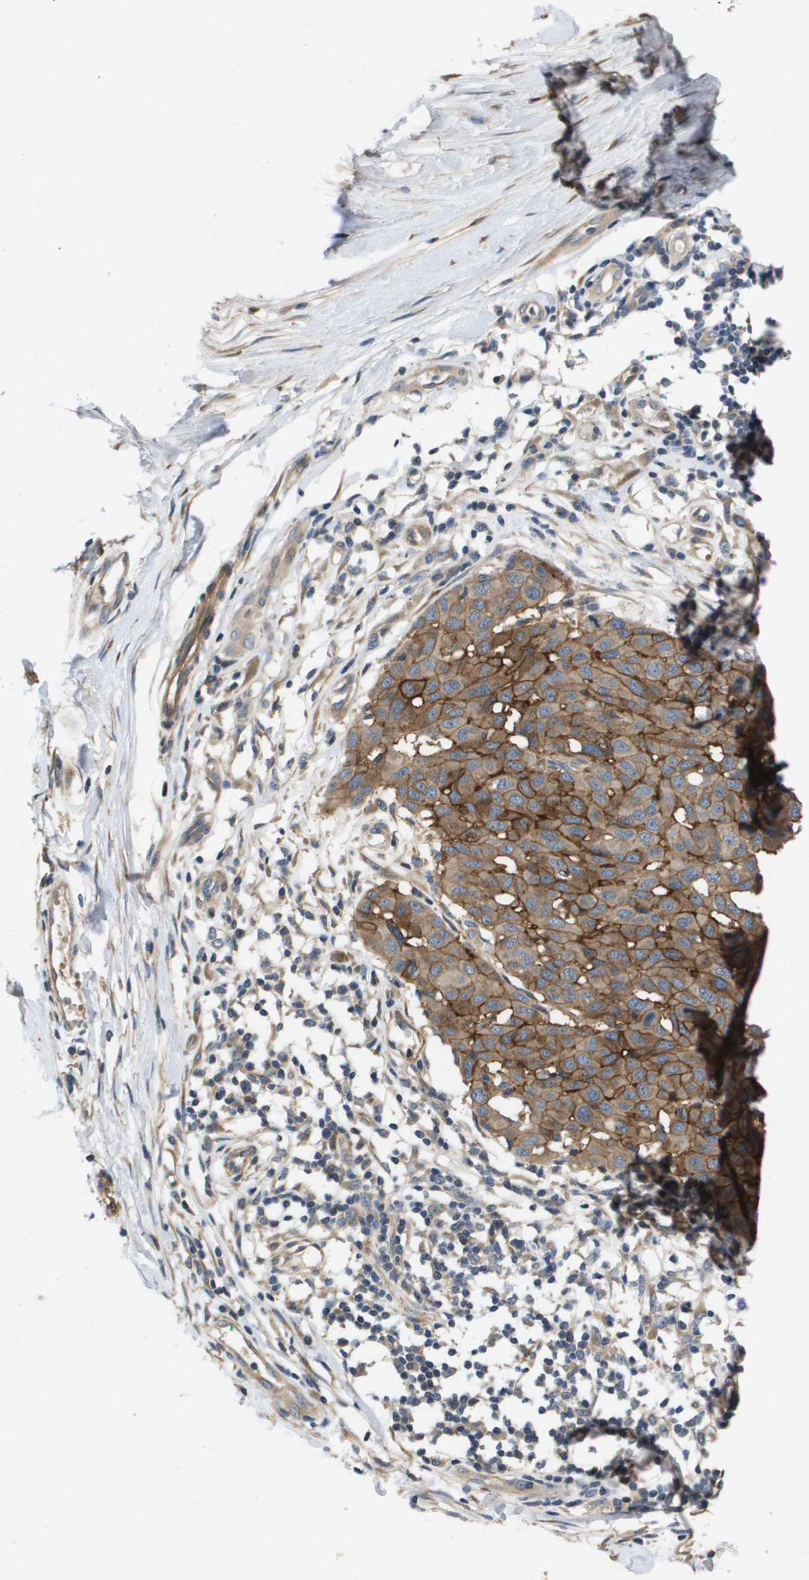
{"staining": {"intensity": "moderate", "quantity": ">75%", "location": "cytoplasmic/membranous"}, "tissue": "melanoma", "cell_type": "Tumor cells", "image_type": "cancer", "snomed": [{"axis": "morphology", "description": "Normal tissue, NOS"}, {"axis": "morphology", "description": "Malignant melanoma, NOS"}, {"axis": "topography", "description": "Skin"}], "caption": "An immunohistochemistry (IHC) photomicrograph of tumor tissue is shown. Protein staining in brown shows moderate cytoplasmic/membranous positivity in malignant melanoma within tumor cells.", "gene": "ENTPD2", "patient": {"sex": "male", "age": 62}}